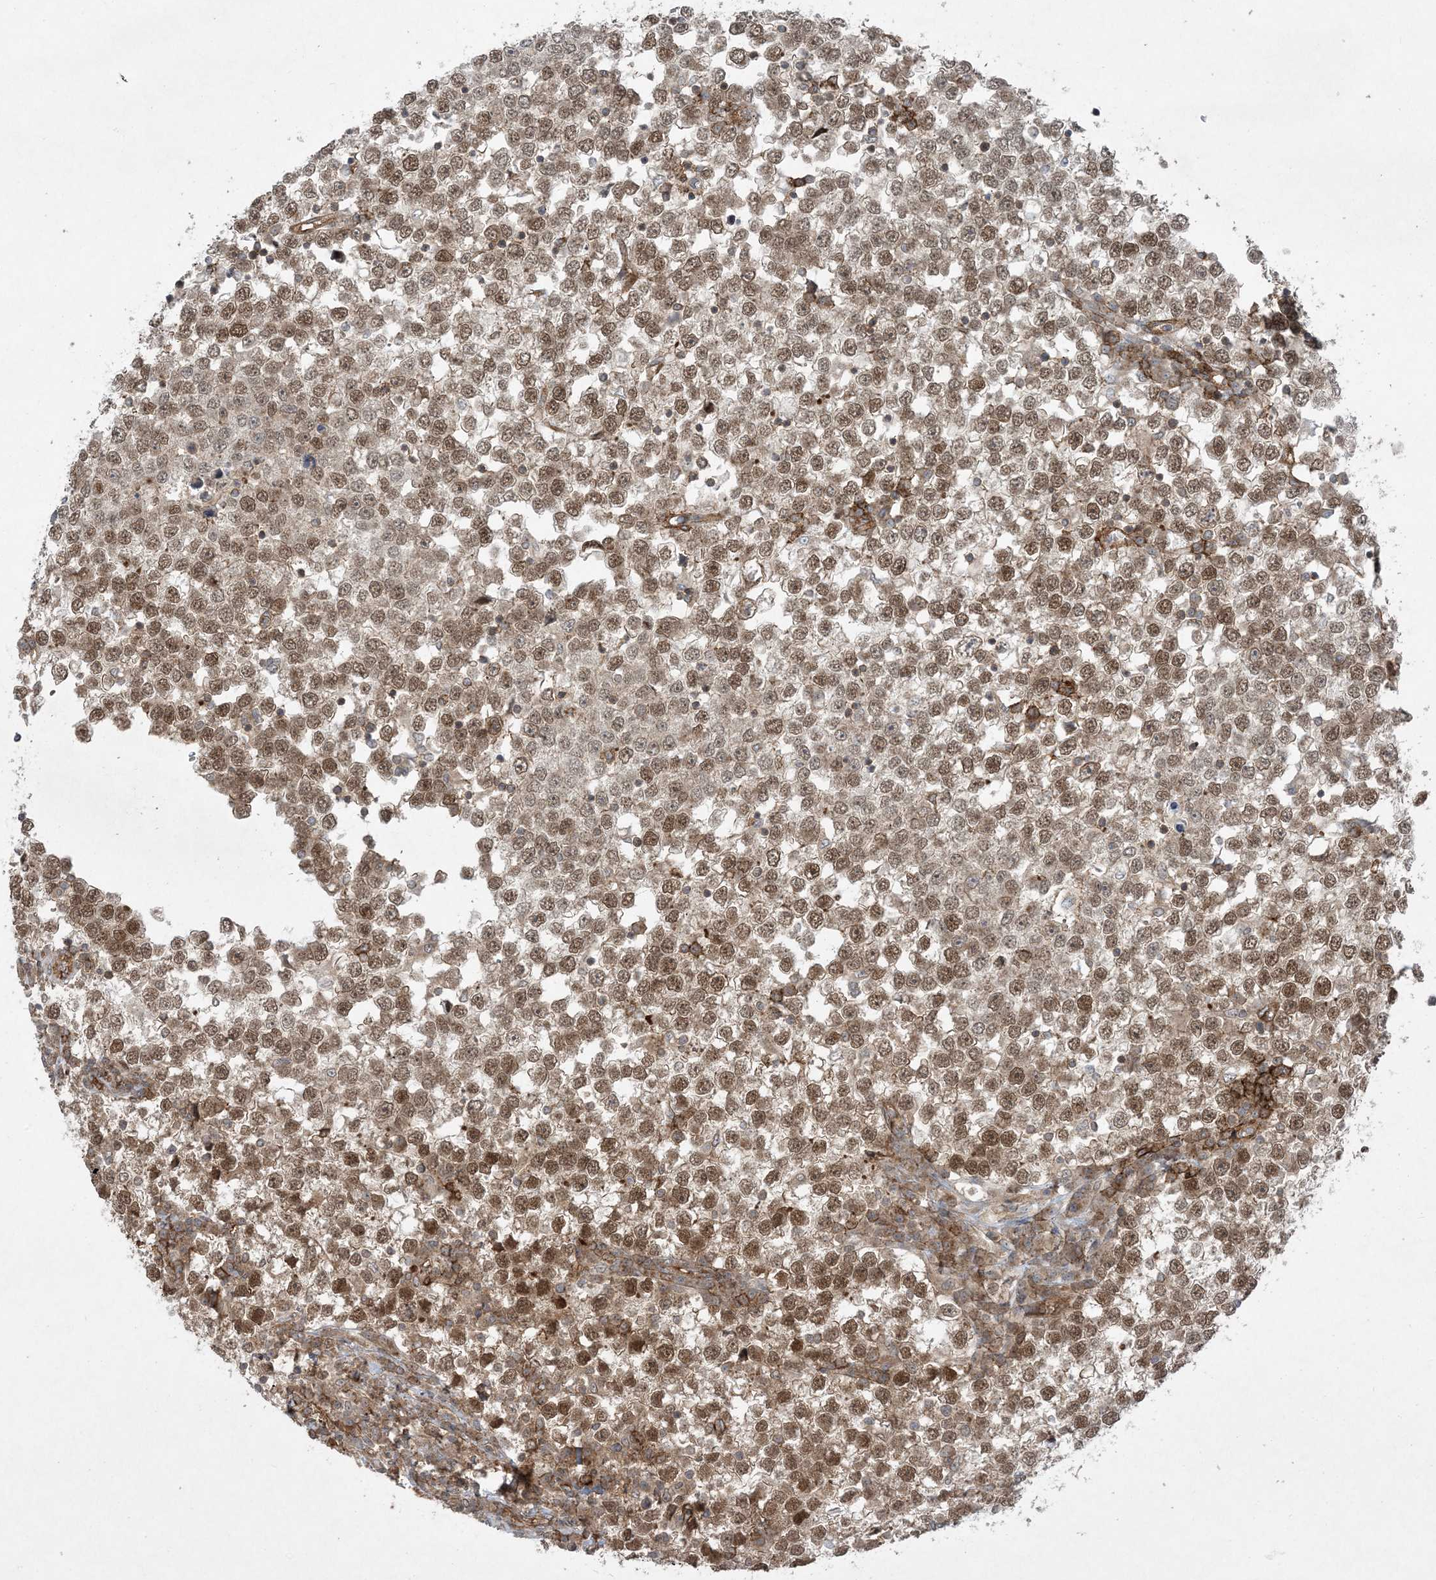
{"staining": {"intensity": "moderate", "quantity": ">75%", "location": "nuclear"}, "tissue": "testis cancer", "cell_type": "Tumor cells", "image_type": "cancer", "snomed": [{"axis": "morphology", "description": "Seminoma, NOS"}, {"axis": "topography", "description": "Testis"}], "caption": "This photomicrograph shows immunohistochemistry staining of testis cancer, with medium moderate nuclear expression in about >75% of tumor cells.", "gene": "STAM2", "patient": {"sex": "male", "age": 65}}